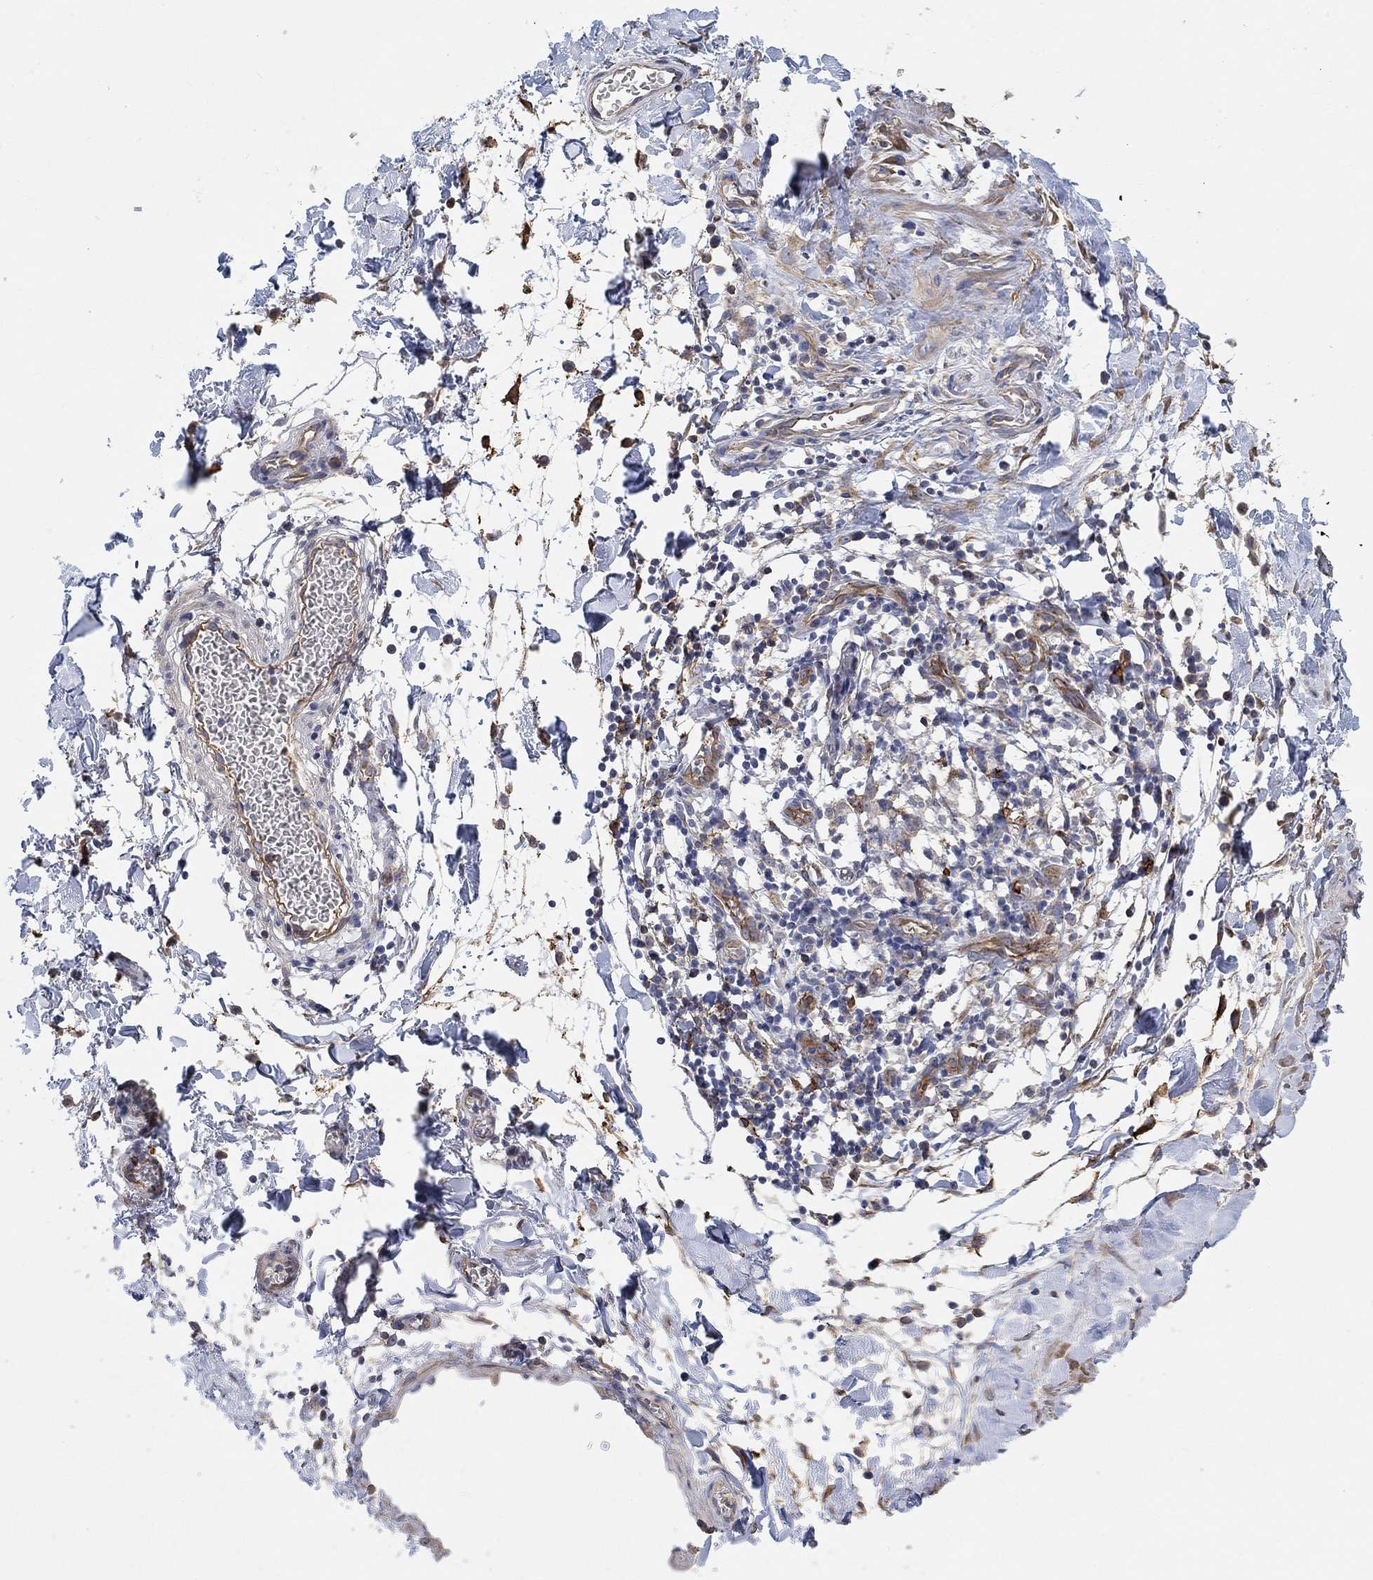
{"staining": {"intensity": "negative", "quantity": "none", "location": "none"}, "tissue": "adipose tissue", "cell_type": "Adipocytes", "image_type": "normal", "snomed": [{"axis": "morphology", "description": "Normal tissue, NOS"}, {"axis": "topography", "description": "Vascular tissue"}, {"axis": "topography", "description": "Peripheral nerve tissue"}], "caption": "Immunohistochemistry (IHC) photomicrograph of benign adipose tissue: adipose tissue stained with DAB reveals no significant protein staining in adipocytes.", "gene": "SYT16", "patient": {"sex": "male", "age": 23}}